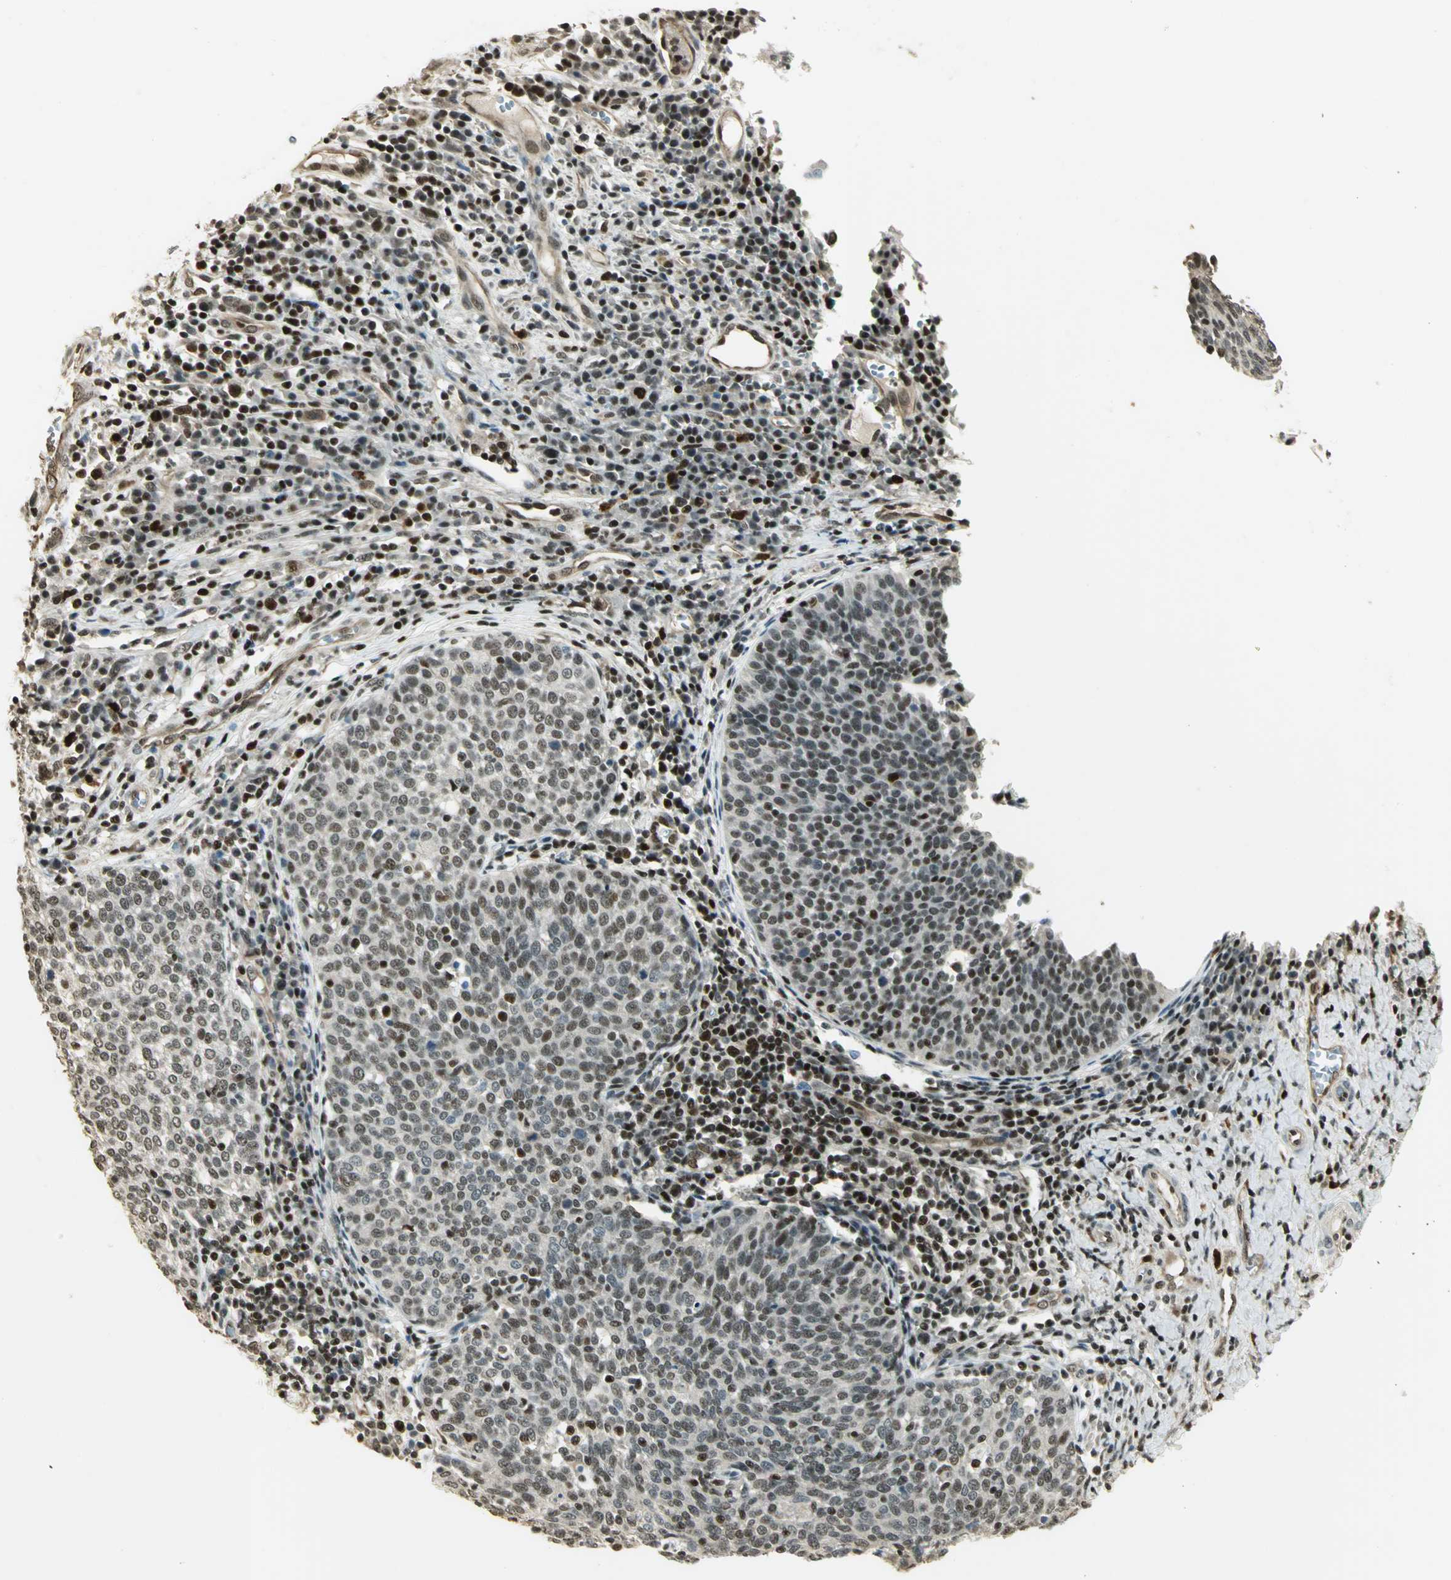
{"staining": {"intensity": "moderate", "quantity": ">75%", "location": "nuclear"}, "tissue": "cervical cancer", "cell_type": "Tumor cells", "image_type": "cancer", "snomed": [{"axis": "morphology", "description": "Squamous cell carcinoma, NOS"}, {"axis": "topography", "description": "Cervix"}], "caption": "Immunohistochemical staining of squamous cell carcinoma (cervical) demonstrates medium levels of moderate nuclear expression in about >75% of tumor cells.", "gene": "ELF1", "patient": {"sex": "female", "age": 40}}